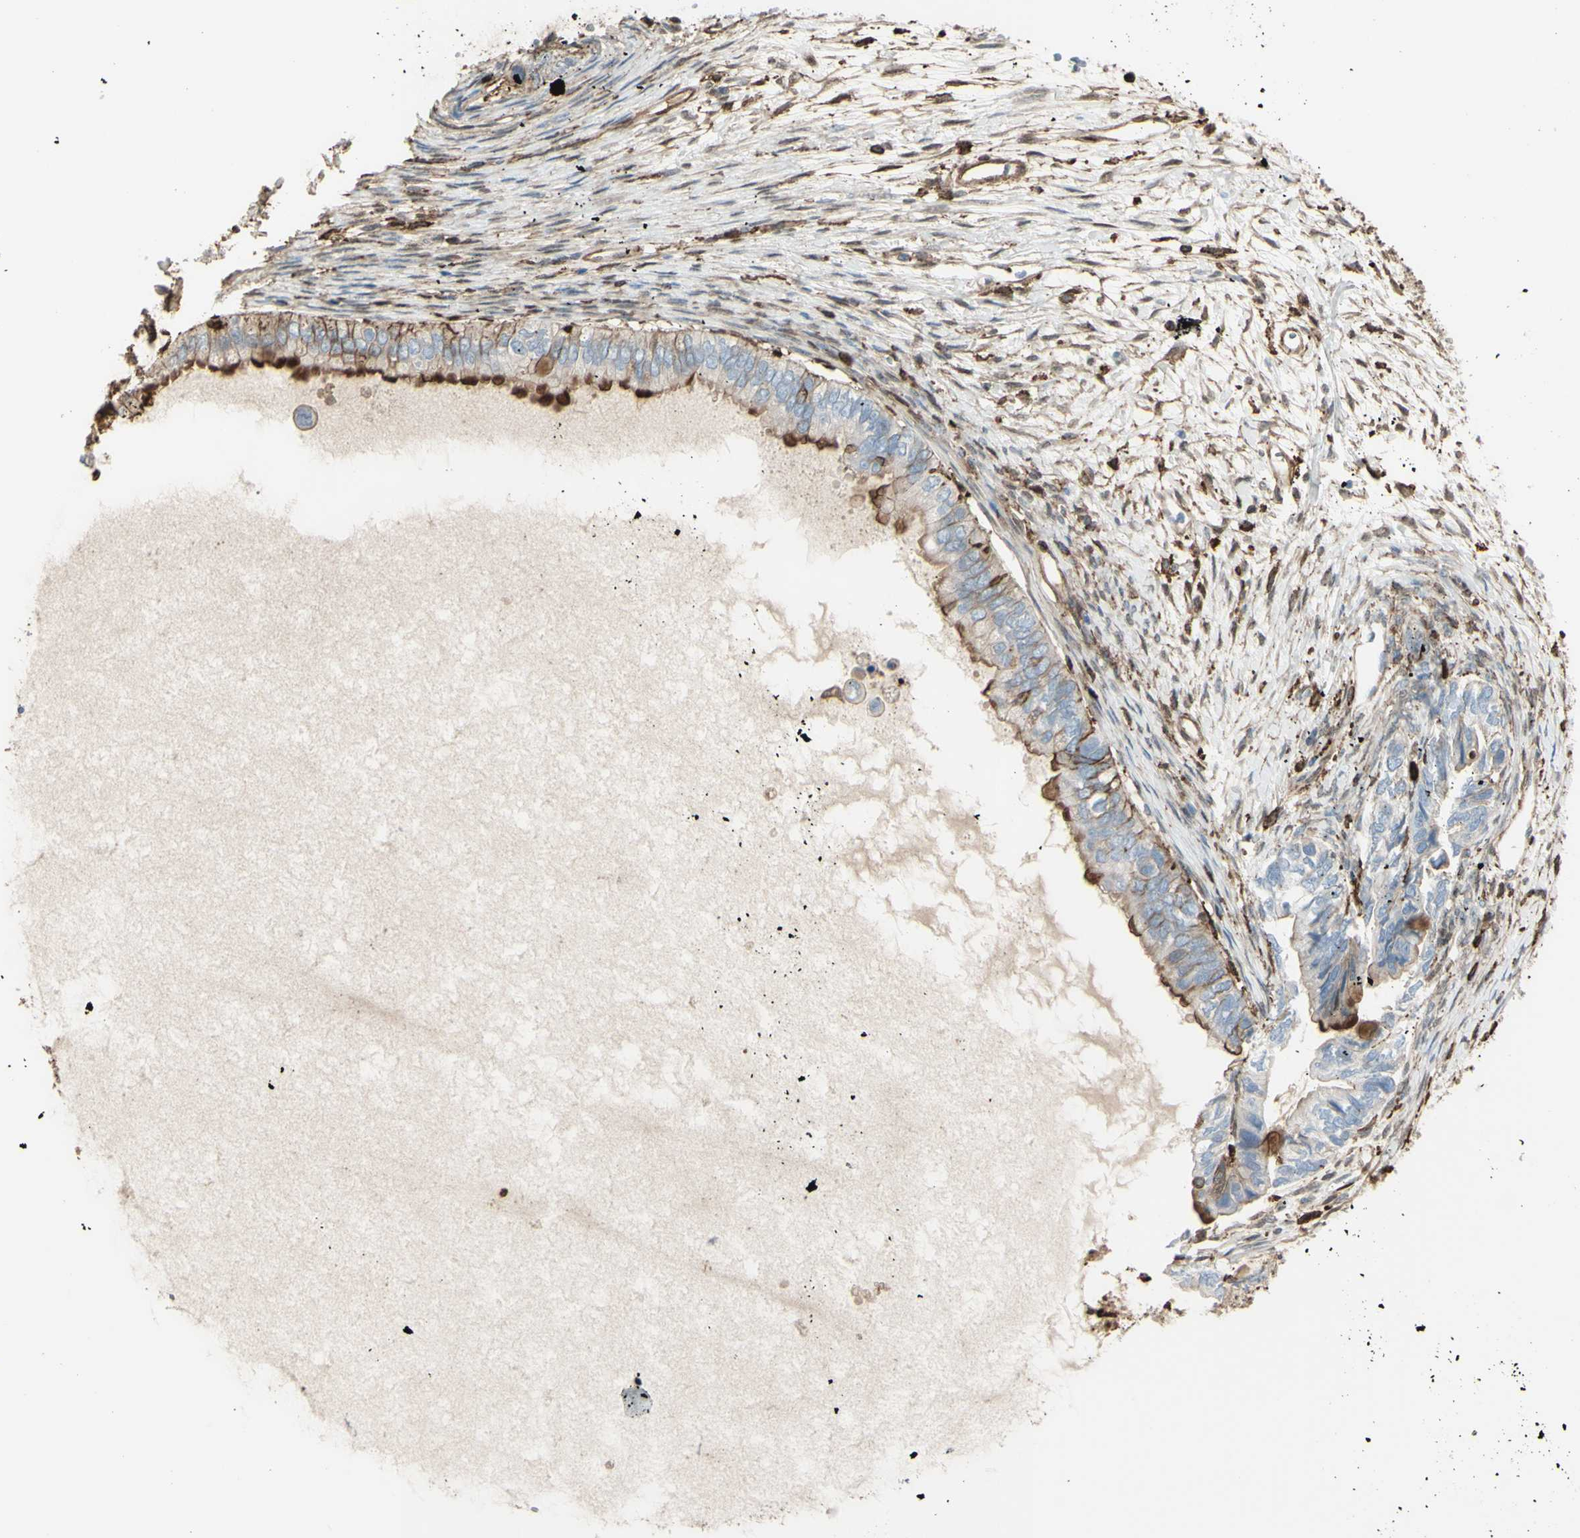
{"staining": {"intensity": "weak", "quantity": "25%-75%", "location": "cytoplasmic/membranous"}, "tissue": "ovarian cancer", "cell_type": "Tumor cells", "image_type": "cancer", "snomed": [{"axis": "morphology", "description": "Cystadenocarcinoma, mucinous, NOS"}, {"axis": "topography", "description": "Ovary"}], "caption": "Protein staining of mucinous cystadenocarcinoma (ovarian) tissue demonstrates weak cytoplasmic/membranous staining in about 25%-75% of tumor cells. (Brightfield microscopy of DAB IHC at high magnification).", "gene": "GSN", "patient": {"sex": "female", "age": 80}}